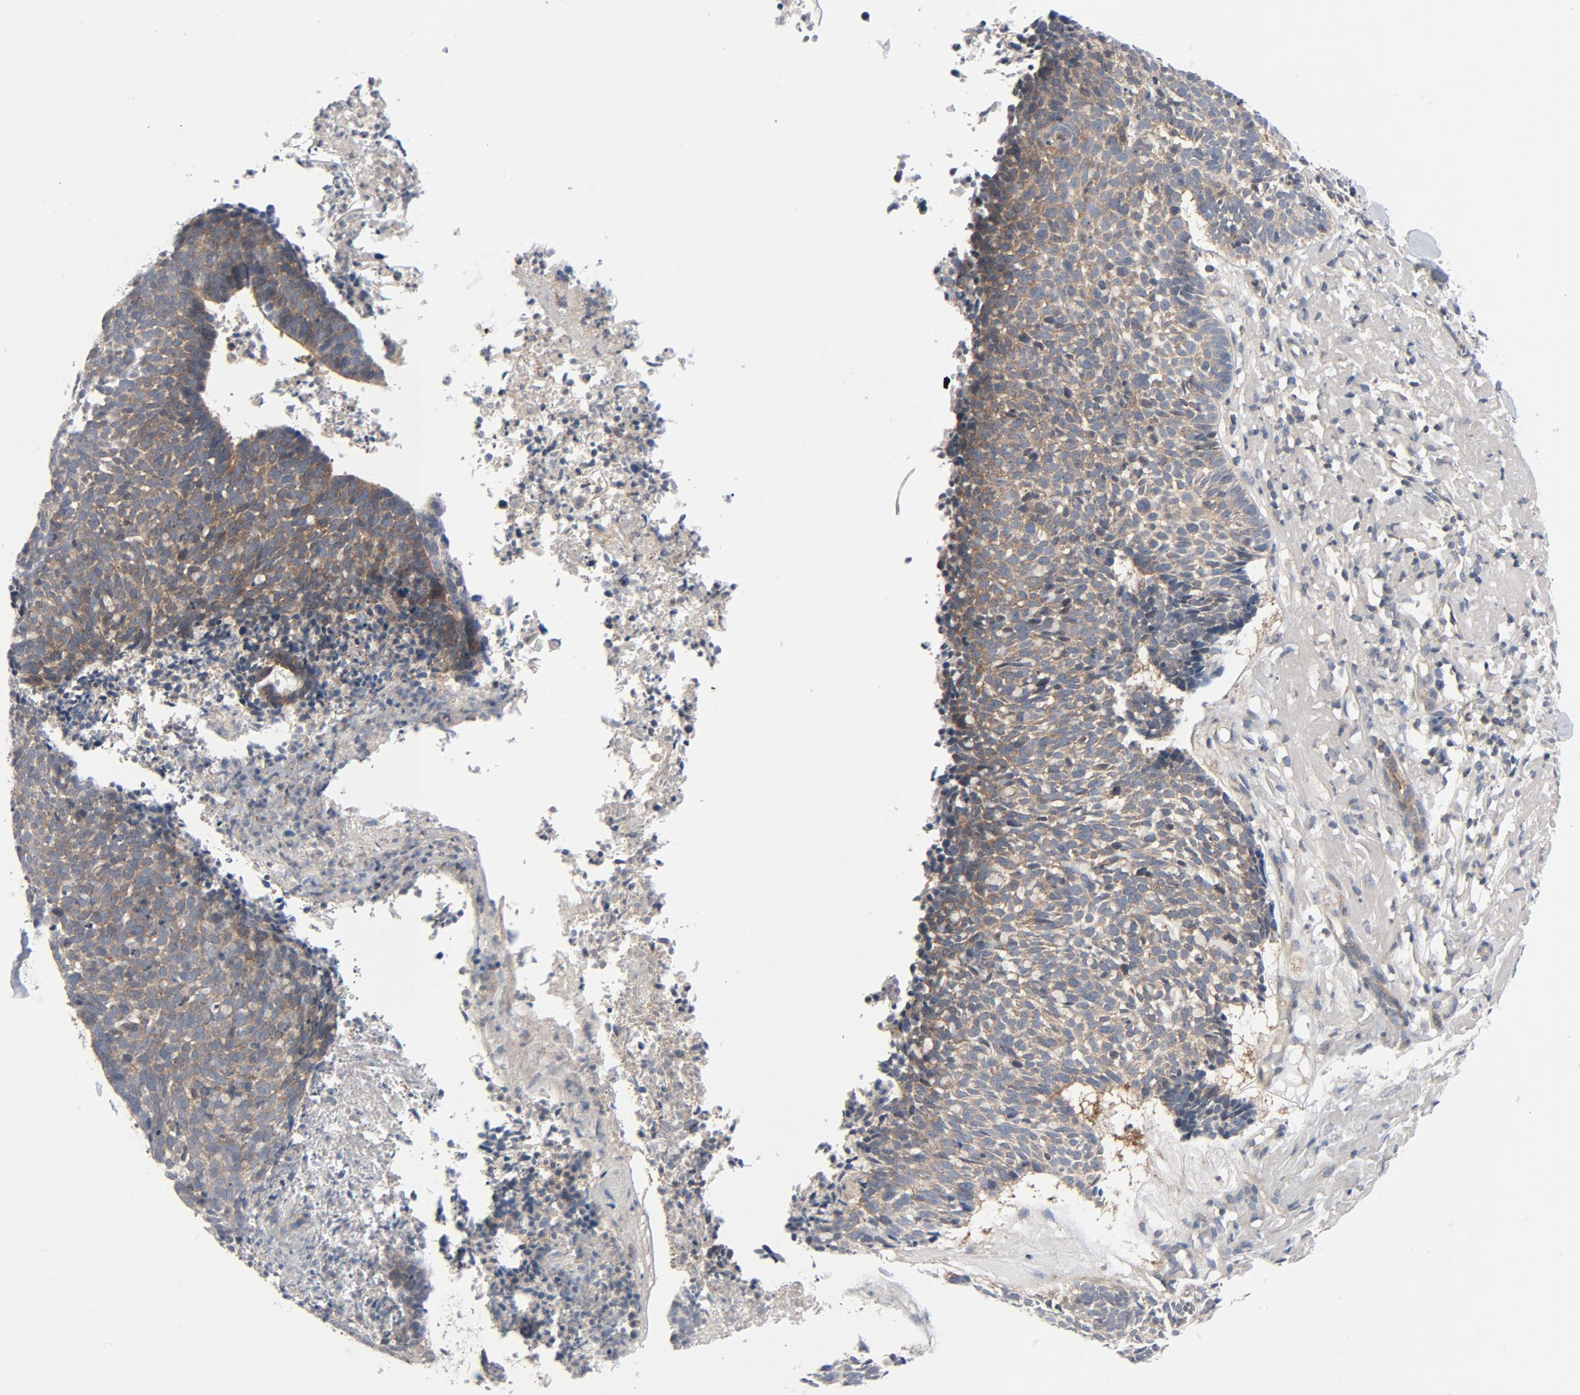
{"staining": {"intensity": "weak", "quantity": ">75%", "location": "cytoplasmic/membranous"}, "tissue": "skin cancer", "cell_type": "Tumor cells", "image_type": "cancer", "snomed": [{"axis": "morphology", "description": "Basal cell carcinoma"}, {"axis": "topography", "description": "Skin"}], "caption": "Immunohistochemical staining of skin cancer exhibits weak cytoplasmic/membranous protein staining in about >75% of tumor cells.", "gene": "TSG101", "patient": {"sex": "female", "age": 87}}